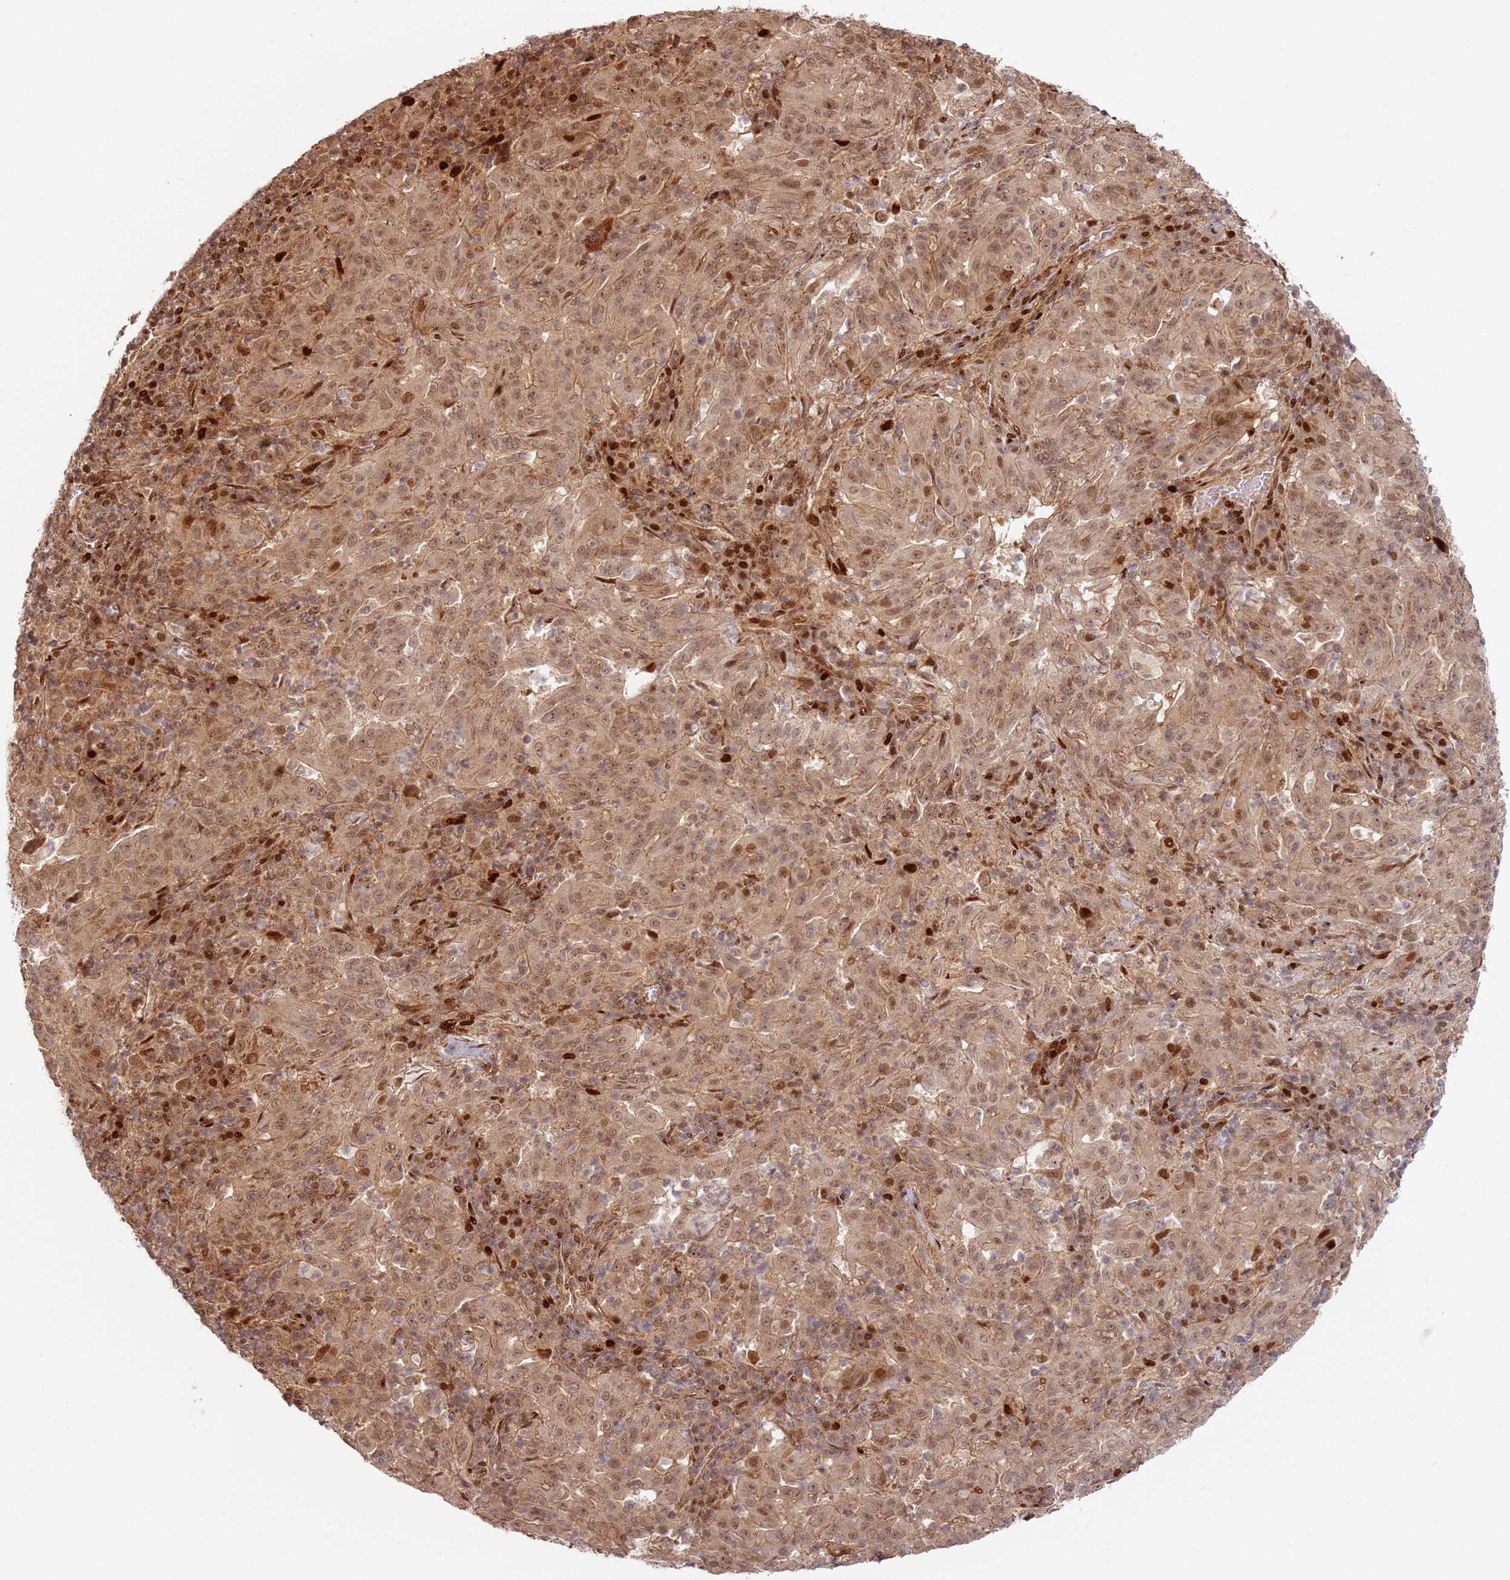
{"staining": {"intensity": "moderate", "quantity": ">75%", "location": "cytoplasmic/membranous,nuclear"}, "tissue": "pancreatic cancer", "cell_type": "Tumor cells", "image_type": "cancer", "snomed": [{"axis": "morphology", "description": "Adenocarcinoma, NOS"}, {"axis": "topography", "description": "Pancreas"}], "caption": "Immunohistochemistry of pancreatic cancer exhibits medium levels of moderate cytoplasmic/membranous and nuclear positivity in about >75% of tumor cells.", "gene": "TMEM233", "patient": {"sex": "male", "age": 63}}